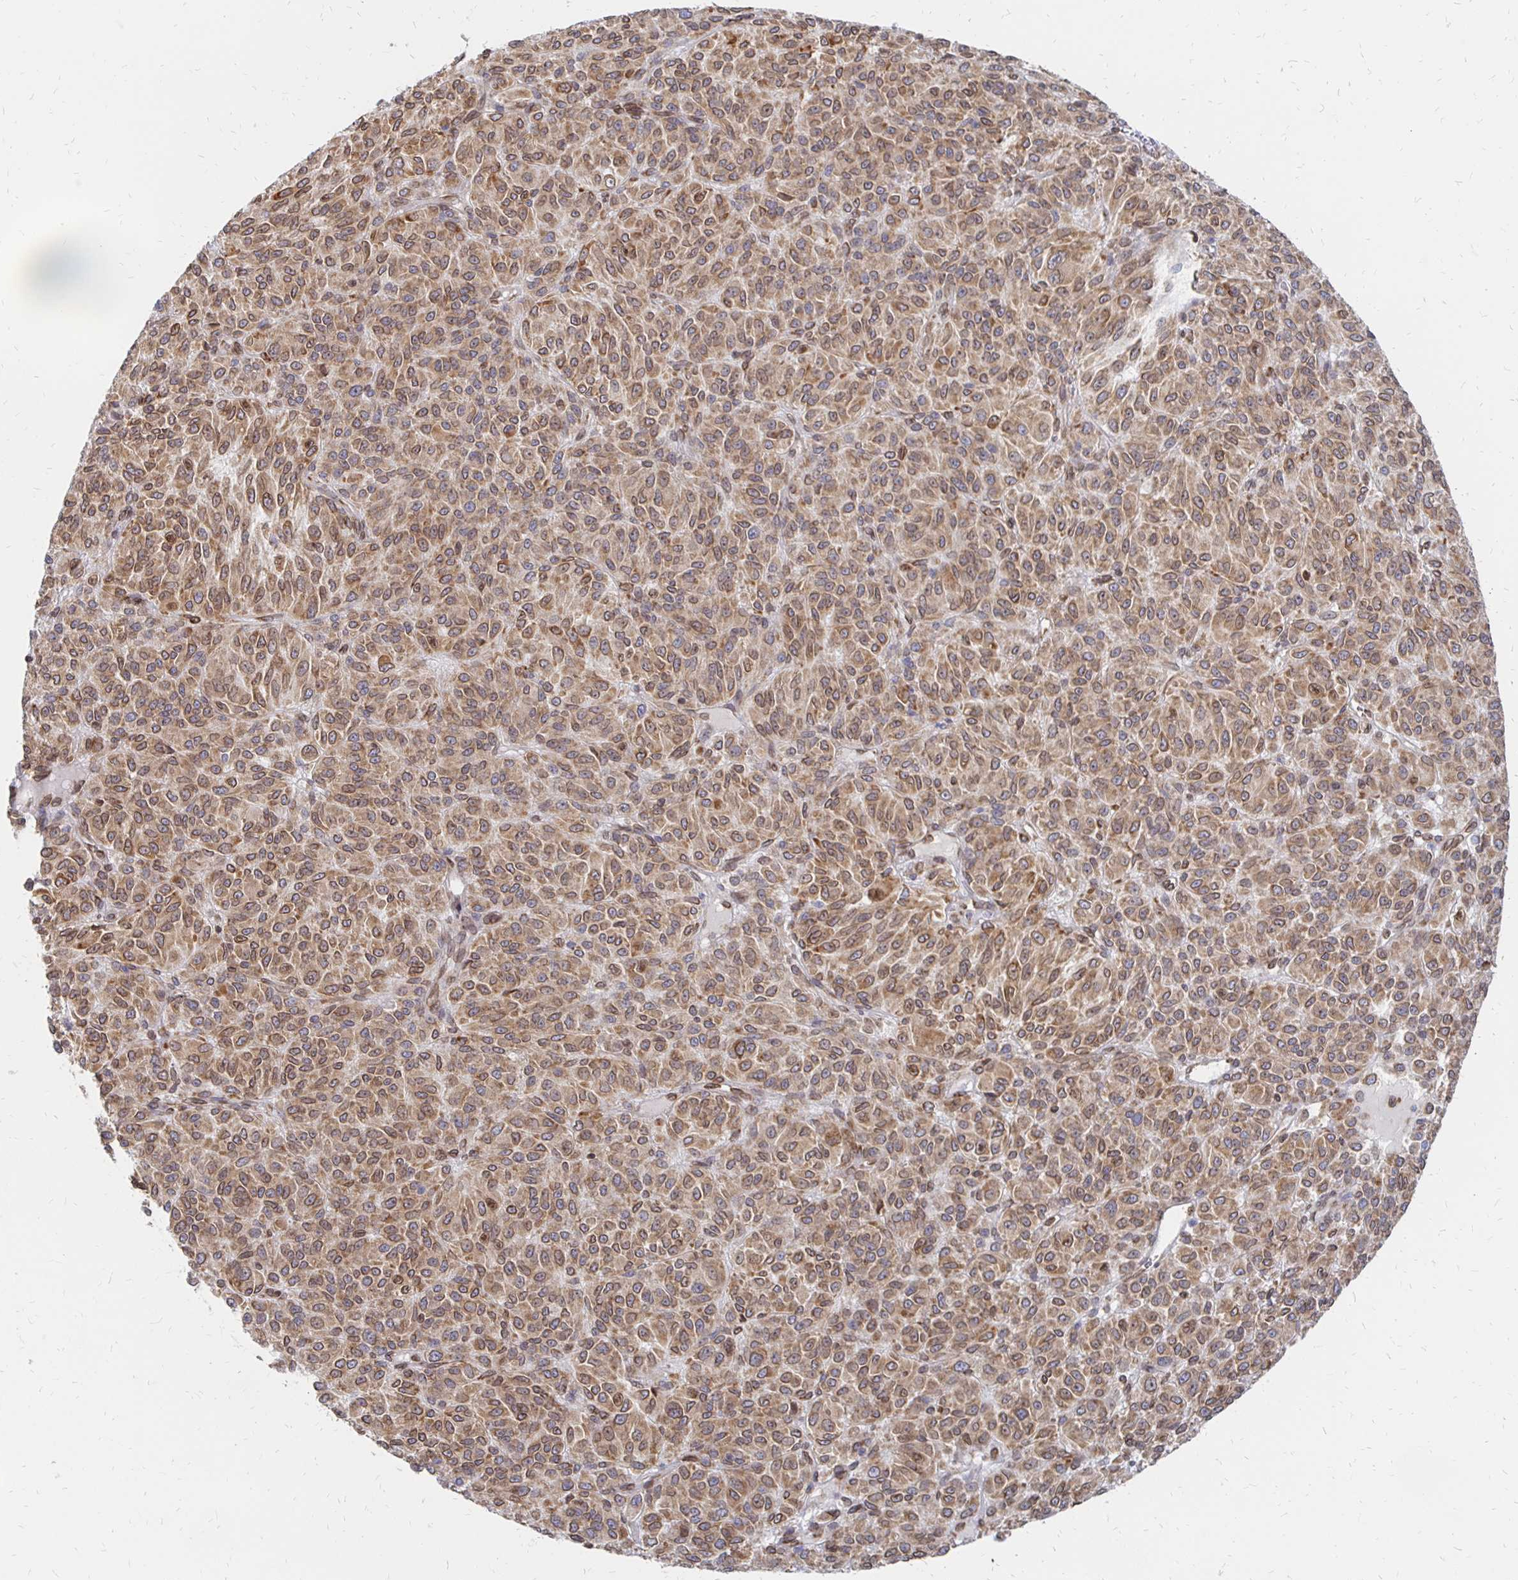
{"staining": {"intensity": "moderate", "quantity": ">75%", "location": "cytoplasmic/membranous,nuclear"}, "tissue": "melanoma", "cell_type": "Tumor cells", "image_type": "cancer", "snomed": [{"axis": "morphology", "description": "Malignant melanoma, Metastatic site"}, {"axis": "topography", "description": "Brain"}], "caption": "Melanoma tissue exhibits moderate cytoplasmic/membranous and nuclear staining in about >75% of tumor cells, visualized by immunohistochemistry.", "gene": "PELI3", "patient": {"sex": "female", "age": 56}}